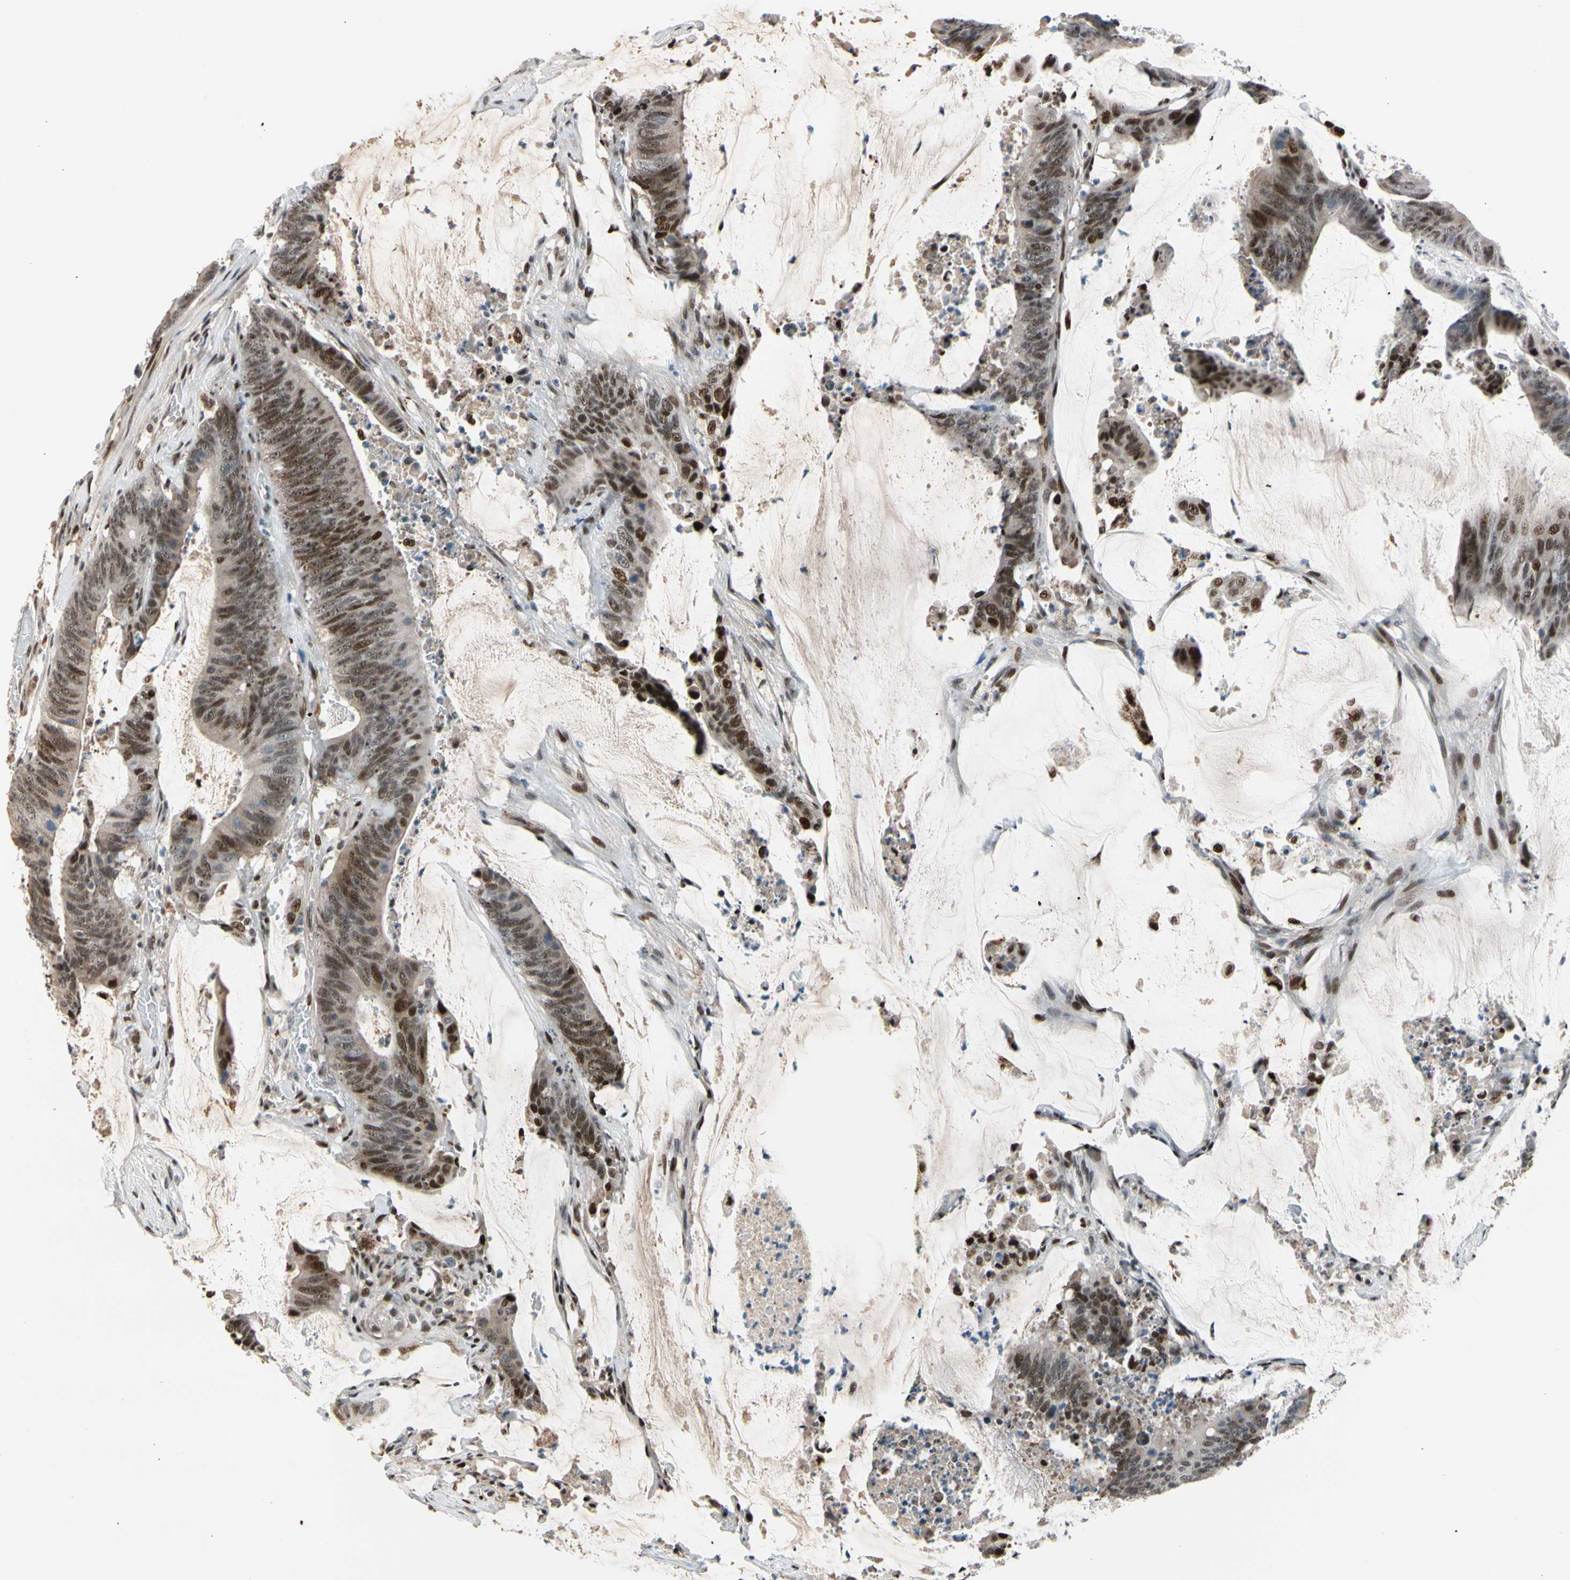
{"staining": {"intensity": "moderate", "quantity": ">75%", "location": "nuclear"}, "tissue": "colorectal cancer", "cell_type": "Tumor cells", "image_type": "cancer", "snomed": [{"axis": "morphology", "description": "Adenocarcinoma, NOS"}, {"axis": "topography", "description": "Rectum"}], "caption": "Protein positivity by IHC reveals moderate nuclear positivity in approximately >75% of tumor cells in colorectal cancer (adenocarcinoma). The staining was performed using DAB (3,3'-diaminobenzidine), with brown indicating positive protein expression. Nuclei are stained blue with hematoxylin.", "gene": "FOXO3", "patient": {"sex": "female", "age": 66}}